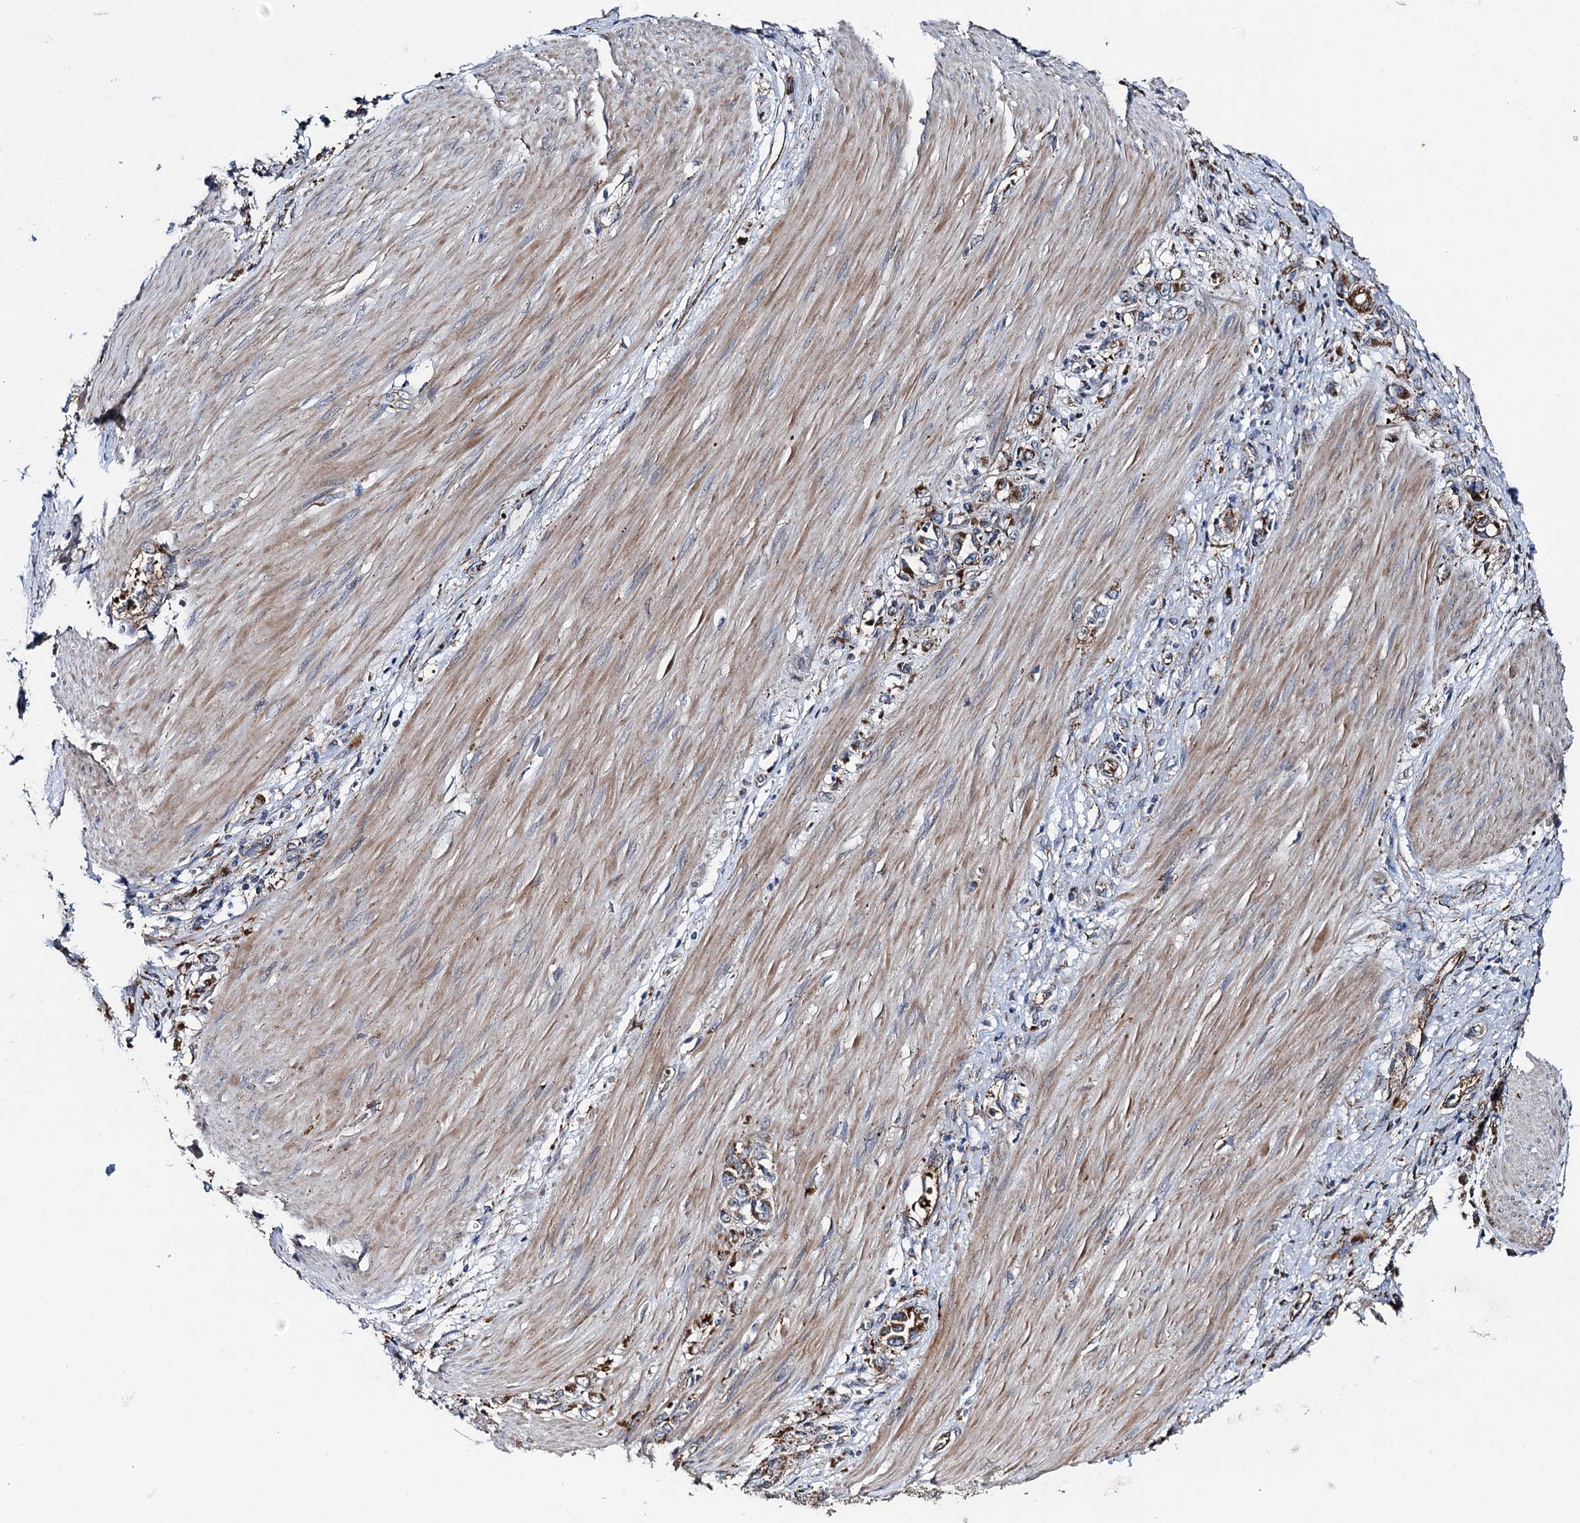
{"staining": {"intensity": "strong", "quantity": ">75%", "location": "cytoplasmic/membranous"}, "tissue": "stomach cancer", "cell_type": "Tumor cells", "image_type": "cancer", "snomed": [{"axis": "morphology", "description": "Adenocarcinoma, NOS"}, {"axis": "topography", "description": "Stomach"}], "caption": "Brown immunohistochemical staining in human stomach cancer (adenocarcinoma) exhibits strong cytoplasmic/membranous expression in about >75% of tumor cells.", "gene": "GBA1", "patient": {"sex": "female", "age": 76}}